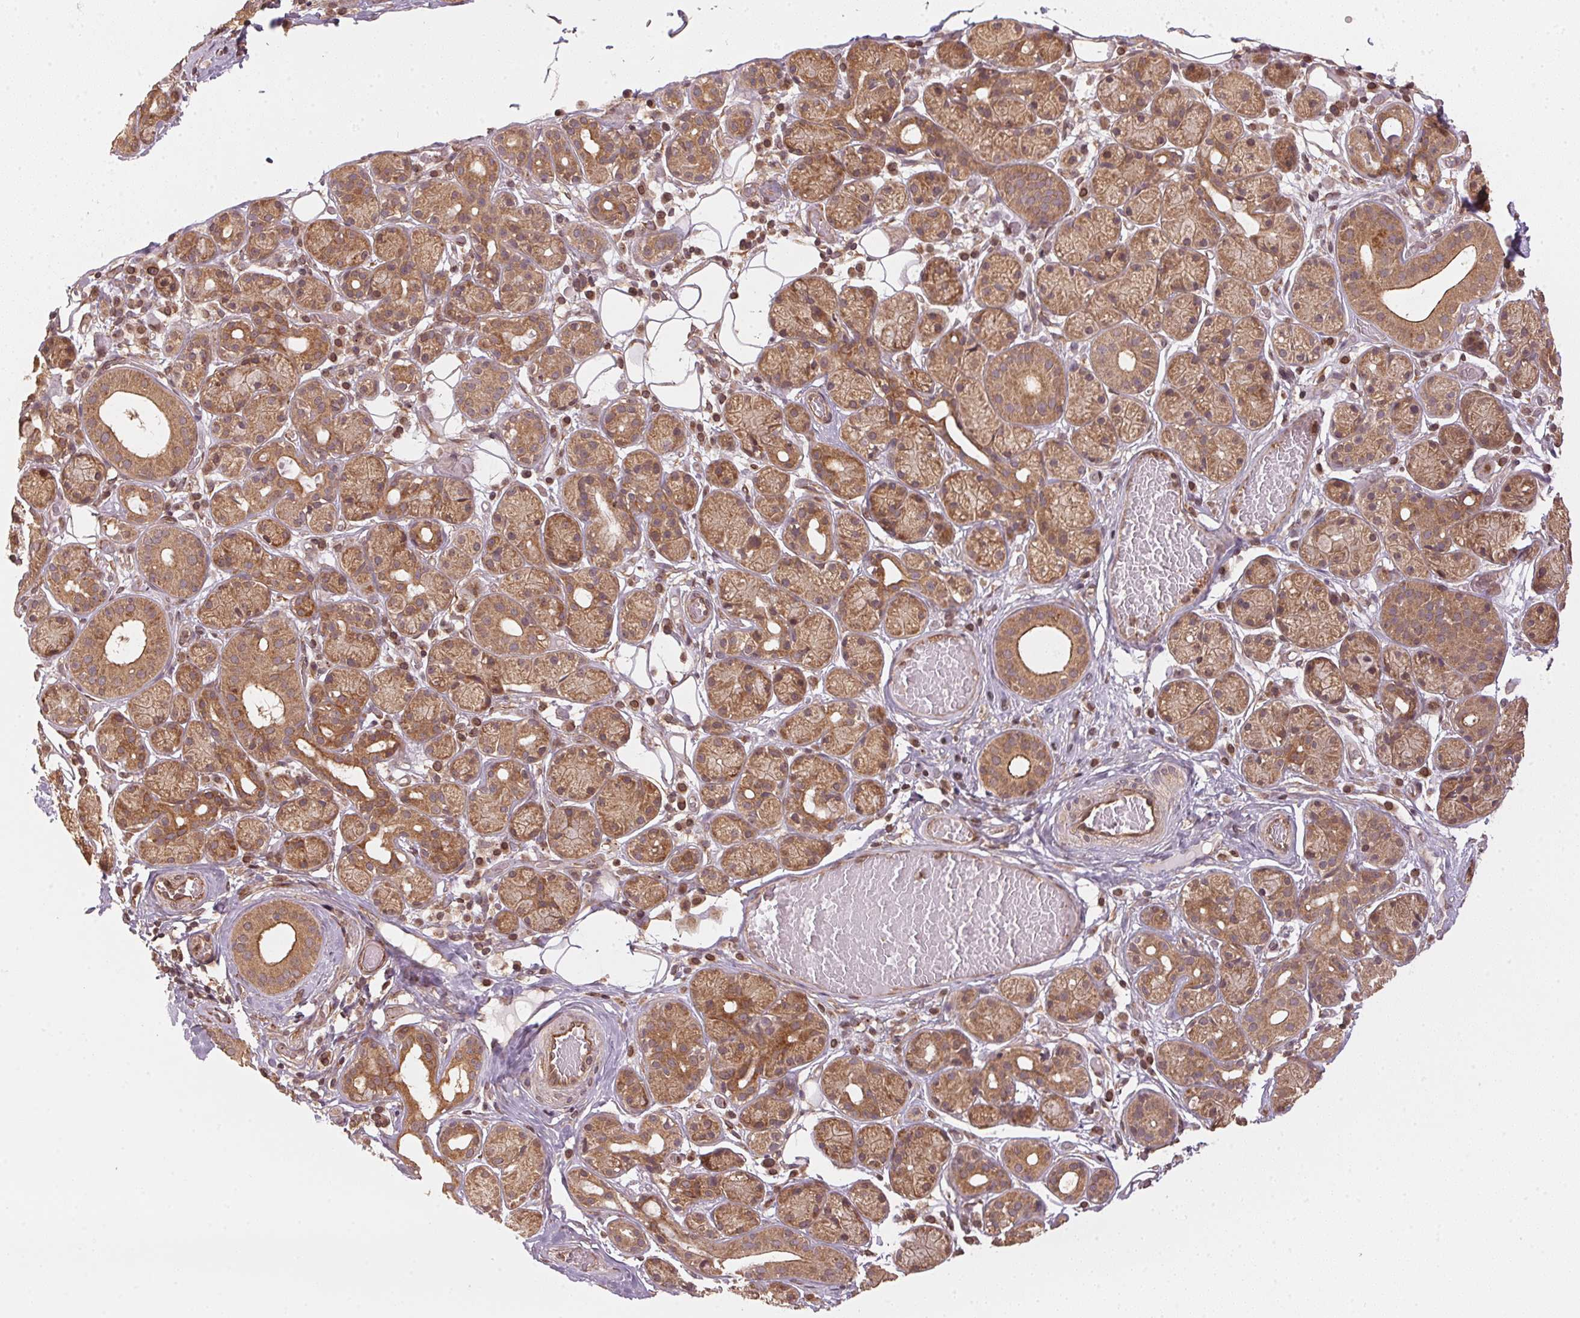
{"staining": {"intensity": "moderate", "quantity": ">75%", "location": "cytoplasmic/membranous"}, "tissue": "salivary gland", "cell_type": "Glandular cells", "image_type": "normal", "snomed": [{"axis": "morphology", "description": "Normal tissue, NOS"}, {"axis": "topography", "description": "Salivary gland"}, {"axis": "topography", "description": "Peripheral nerve tissue"}], "caption": "Brown immunohistochemical staining in normal human salivary gland demonstrates moderate cytoplasmic/membranous positivity in about >75% of glandular cells.", "gene": "STRN4", "patient": {"sex": "male", "age": 71}}